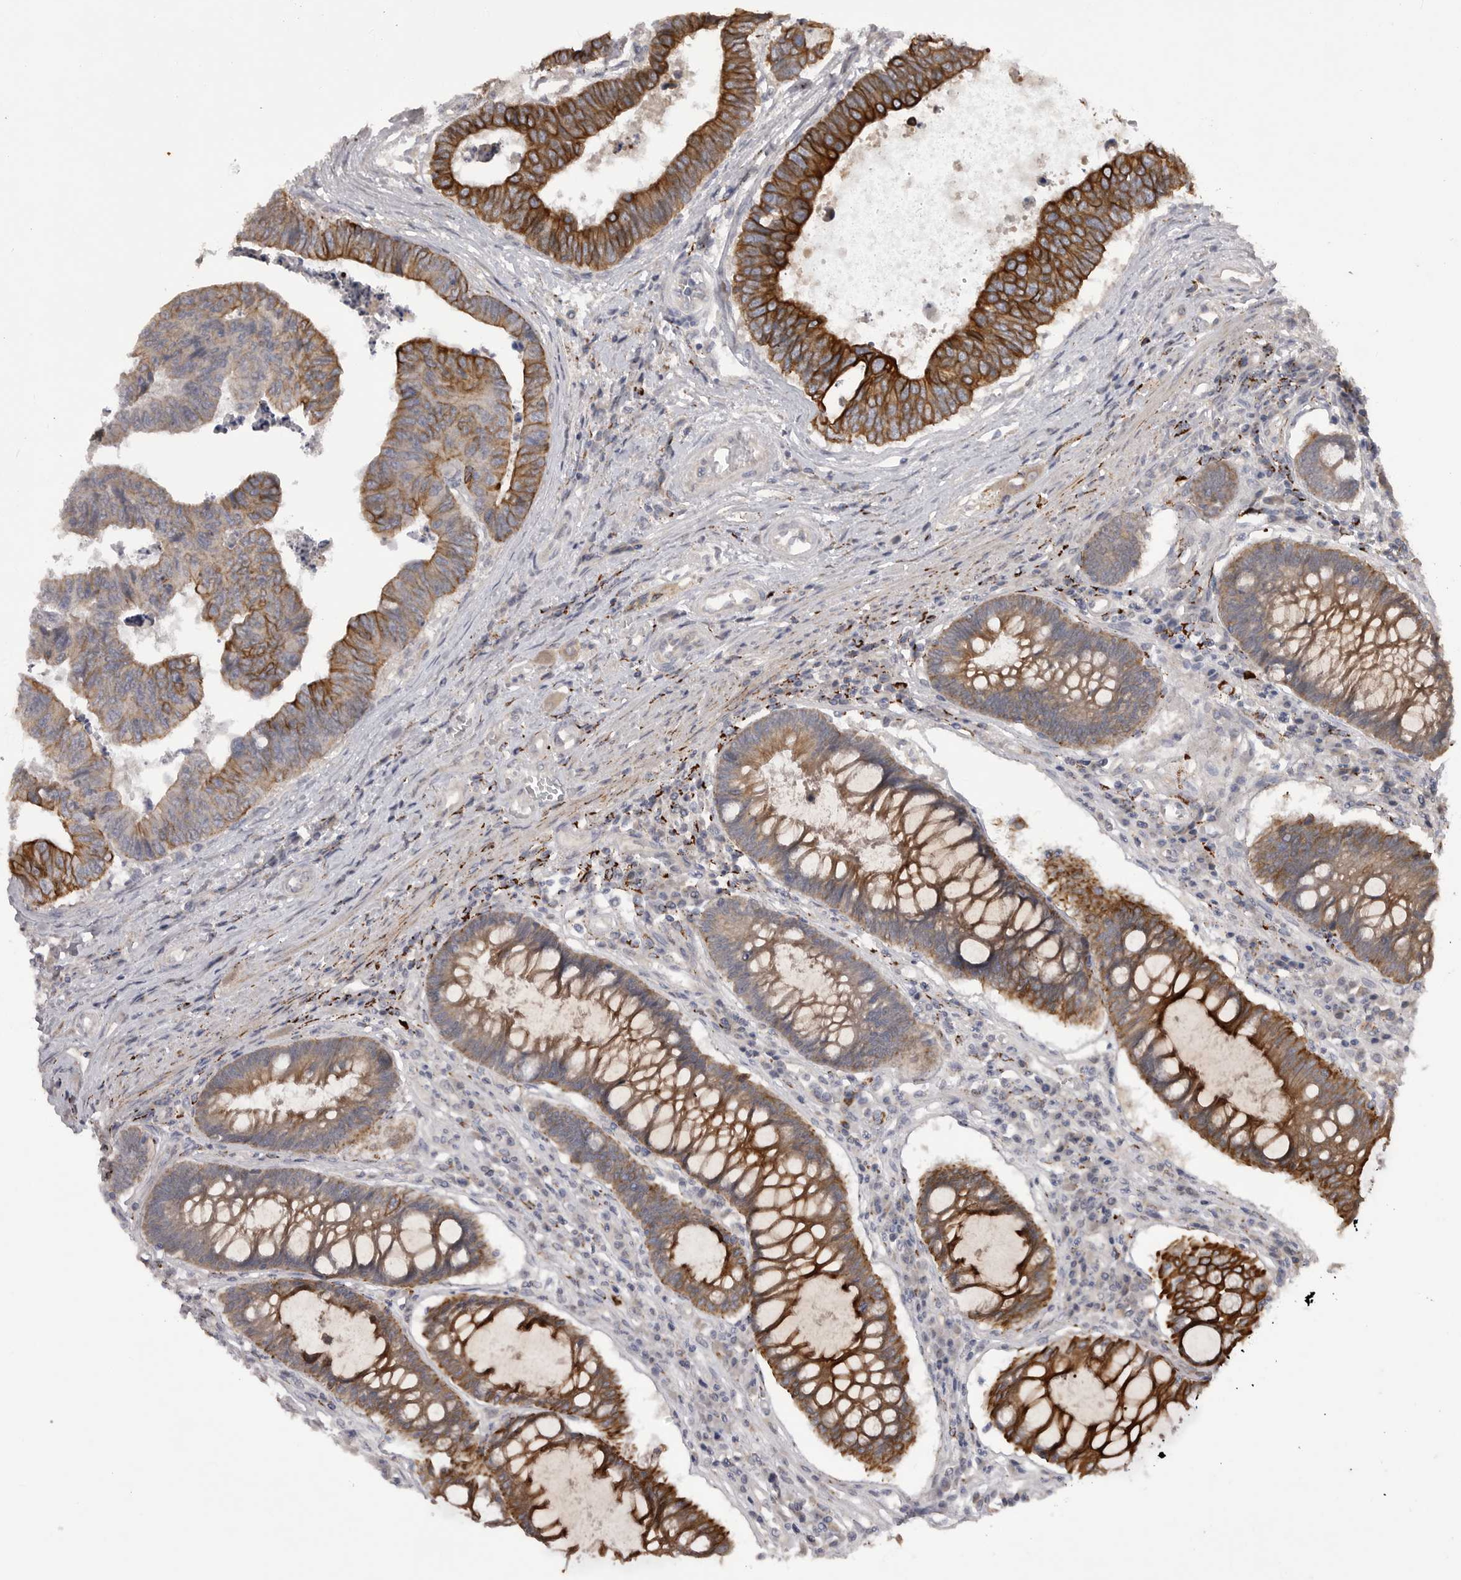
{"staining": {"intensity": "moderate", "quantity": ">75%", "location": "cytoplasmic/membranous"}, "tissue": "colorectal cancer", "cell_type": "Tumor cells", "image_type": "cancer", "snomed": [{"axis": "morphology", "description": "Adenocarcinoma, NOS"}, {"axis": "topography", "description": "Rectum"}], "caption": "Immunohistochemical staining of human colorectal adenocarcinoma shows moderate cytoplasmic/membranous protein positivity in about >75% of tumor cells.", "gene": "DHDDS", "patient": {"sex": "male", "age": 84}}